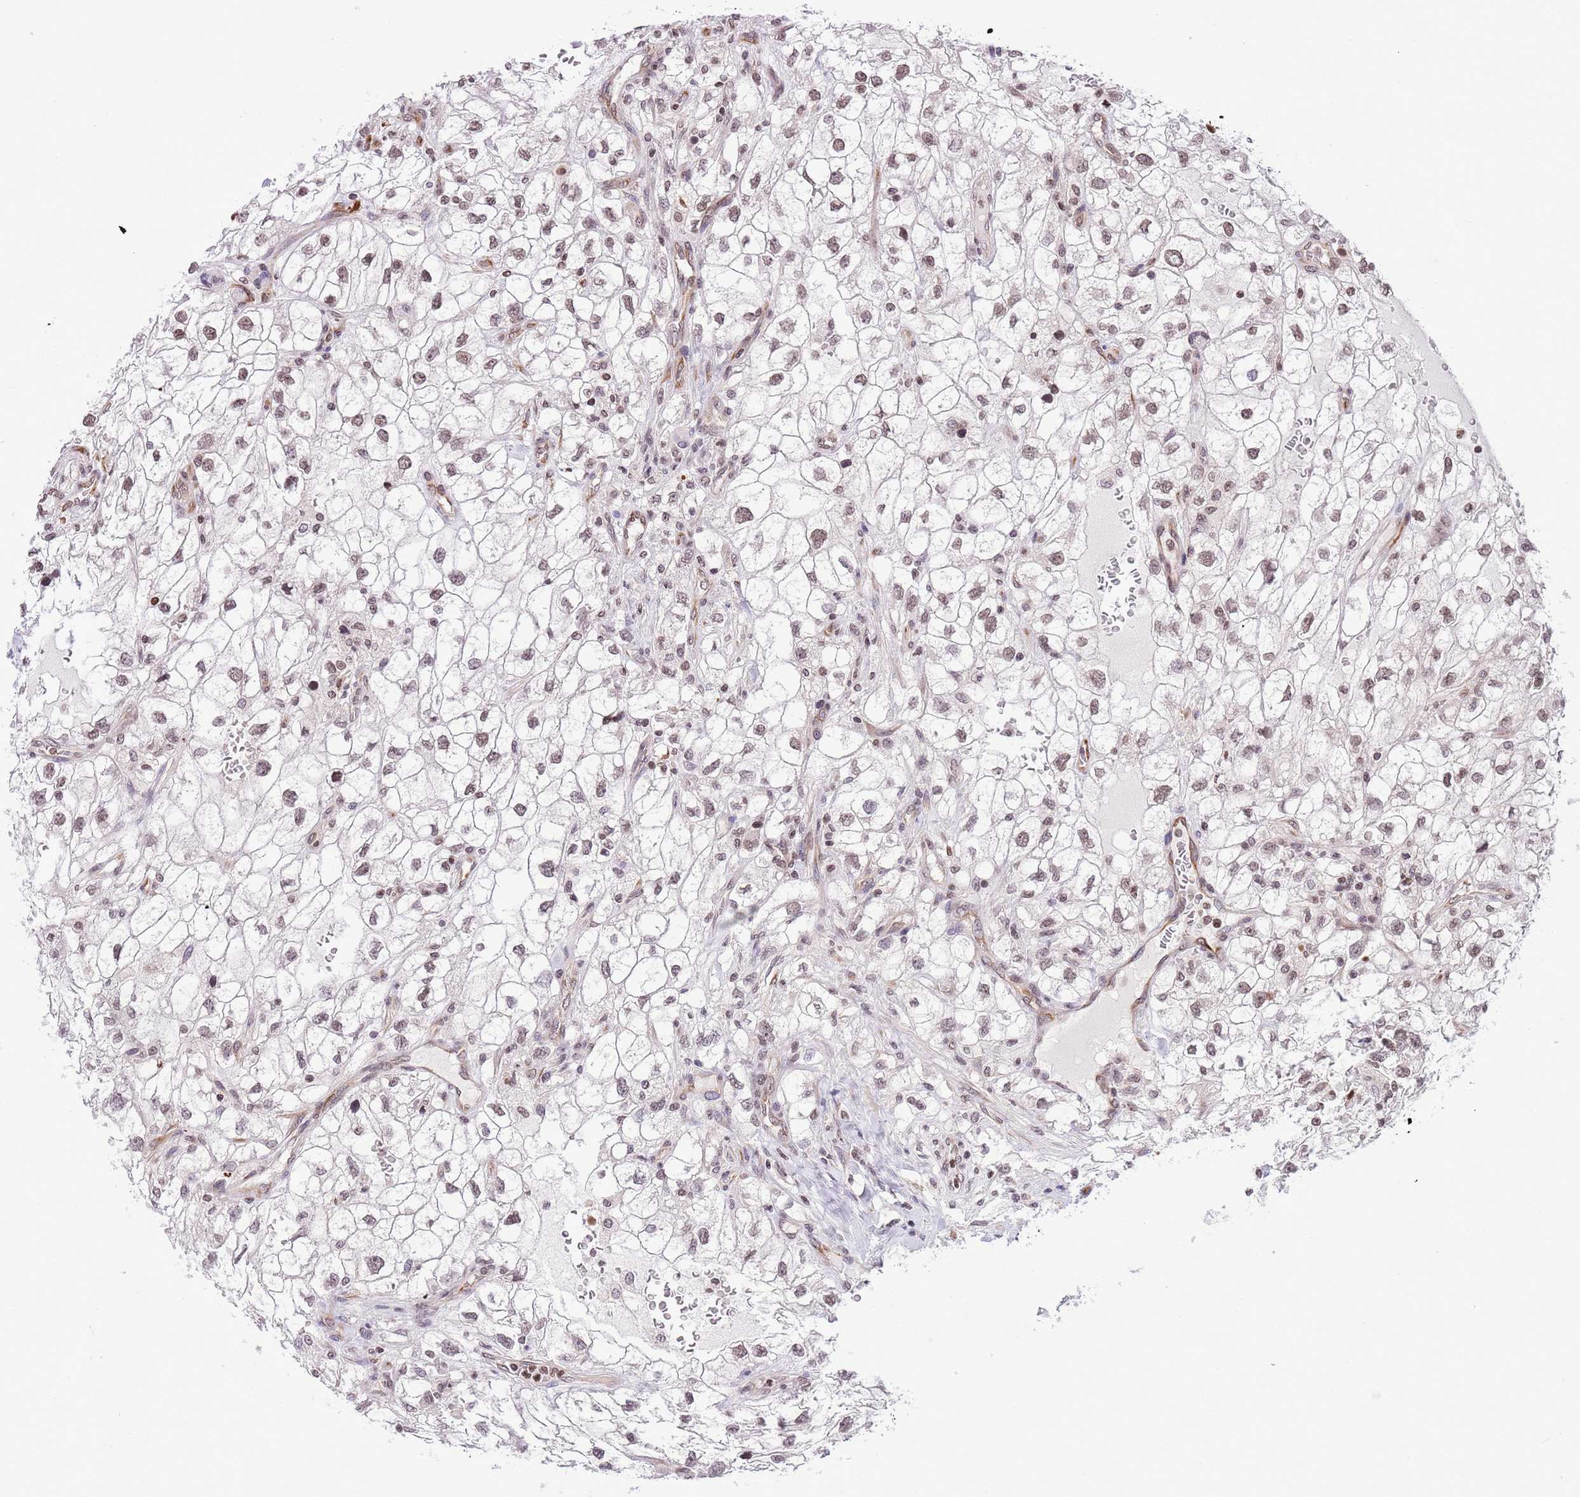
{"staining": {"intensity": "weak", "quantity": ">75%", "location": "nuclear"}, "tissue": "renal cancer", "cell_type": "Tumor cells", "image_type": "cancer", "snomed": [{"axis": "morphology", "description": "Adenocarcinoma, NOS"}, {"axis": "topography", "description": "Kidney"}], "caption": "IHC (DAB (3,3'-diaminobenzidine)) staining of renal adenocarcinoma demonstrates weak nuclear protein staining in about >75% of tumor cells.", "gene": "NRIP1", "patient": {"sex": "male", "age": 59}}